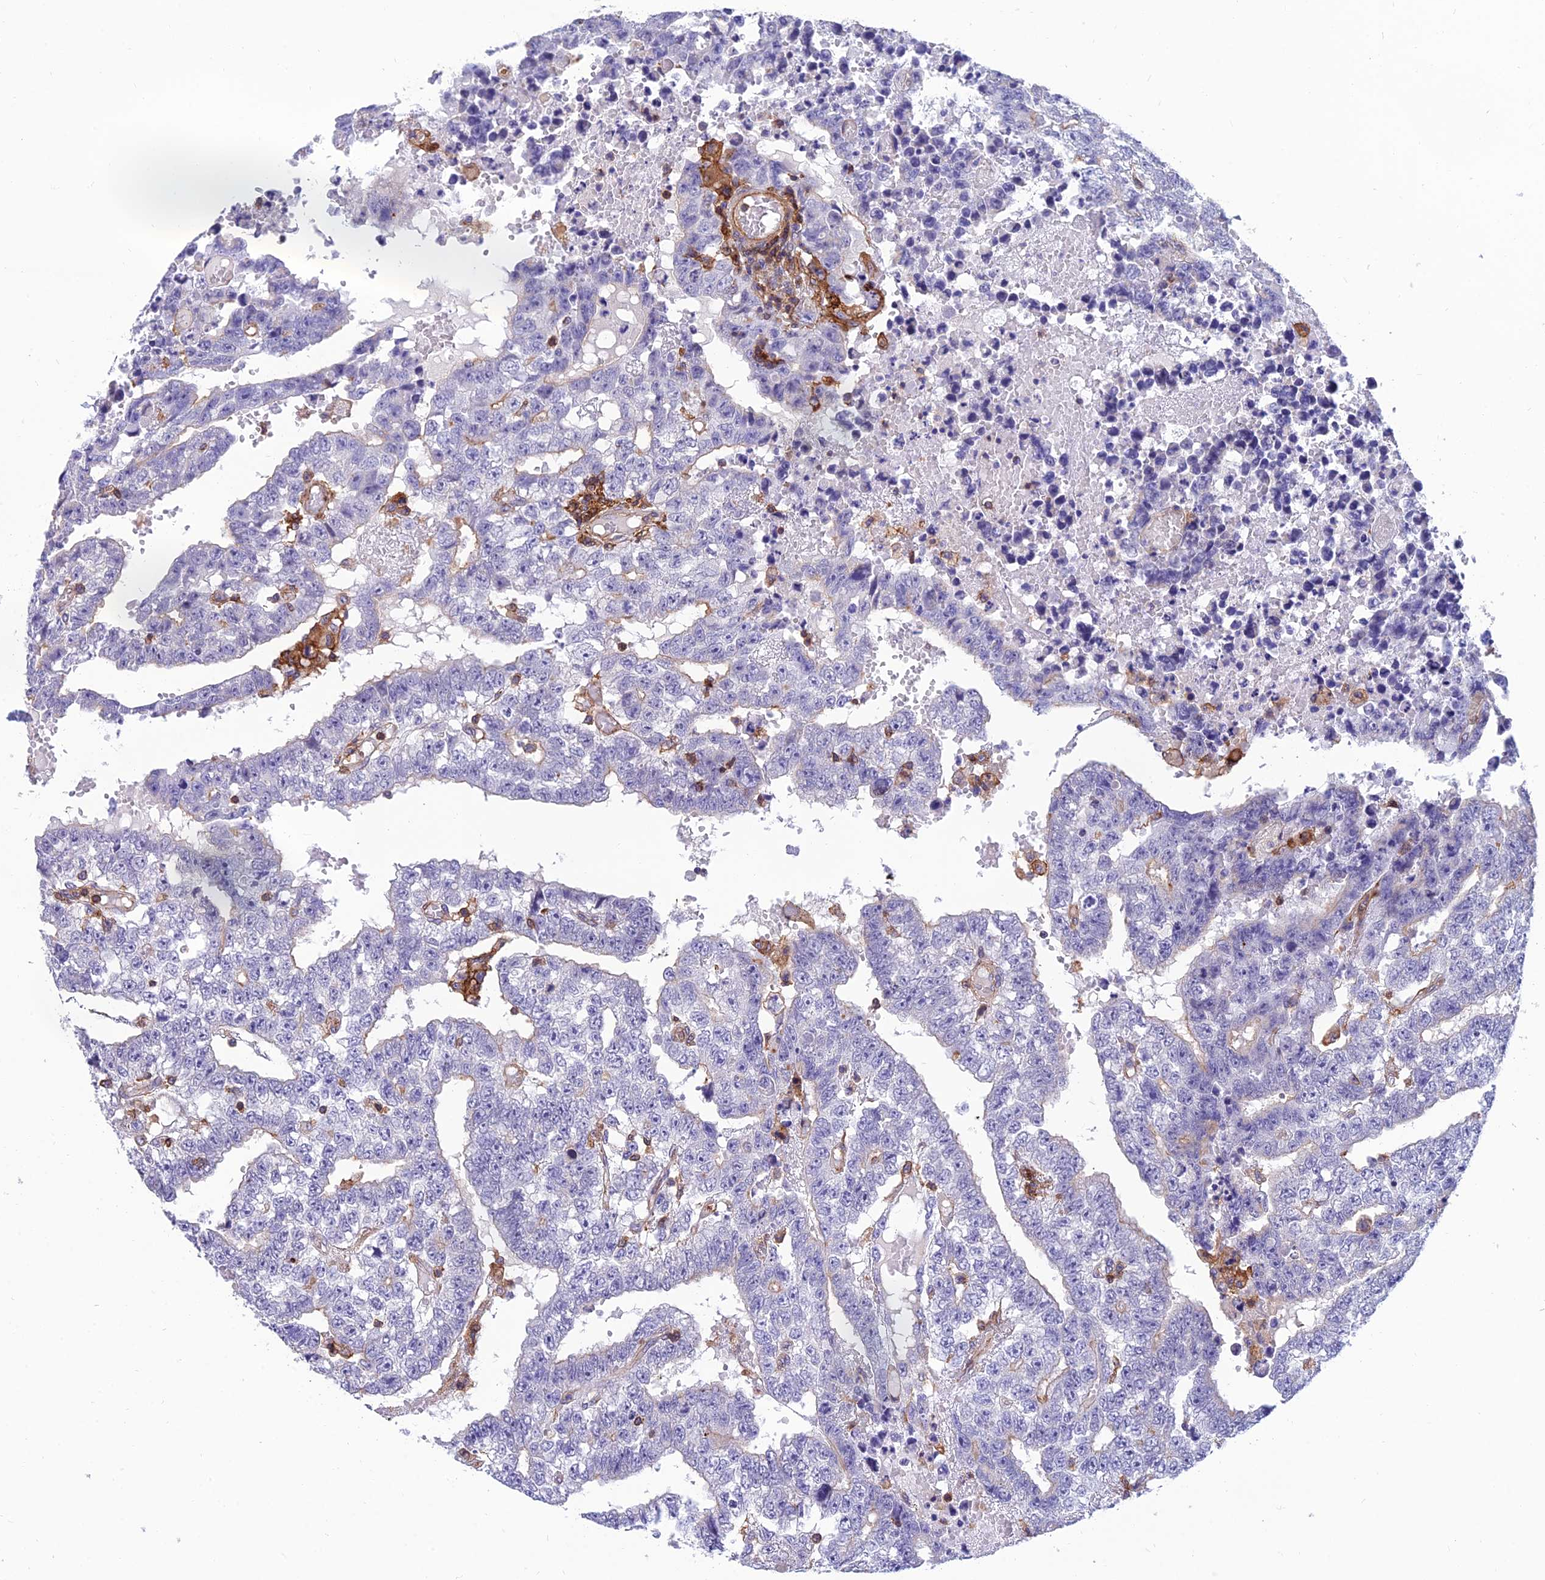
{"staining": {"intensity": "negative", "quantity": "none", "location": "none"}, "tissue": "testis cancer", "cell_type": "Tumor cells", "image_type": "cancer", "snomed": [{"axis": "morphology", "description": "Carcinoma, Embryonal, NOS"}, {"axis": "topography", "description": "Testis"}], "caption": "Immunohistochemistry (IHC) image of neoplastic tissue: testis embryonal carcinoma stained with DAB displays no significant protein positivity in tumor cells.", "gene": "PPP1R18", "patient": {"sex": "male", "age": 25}}